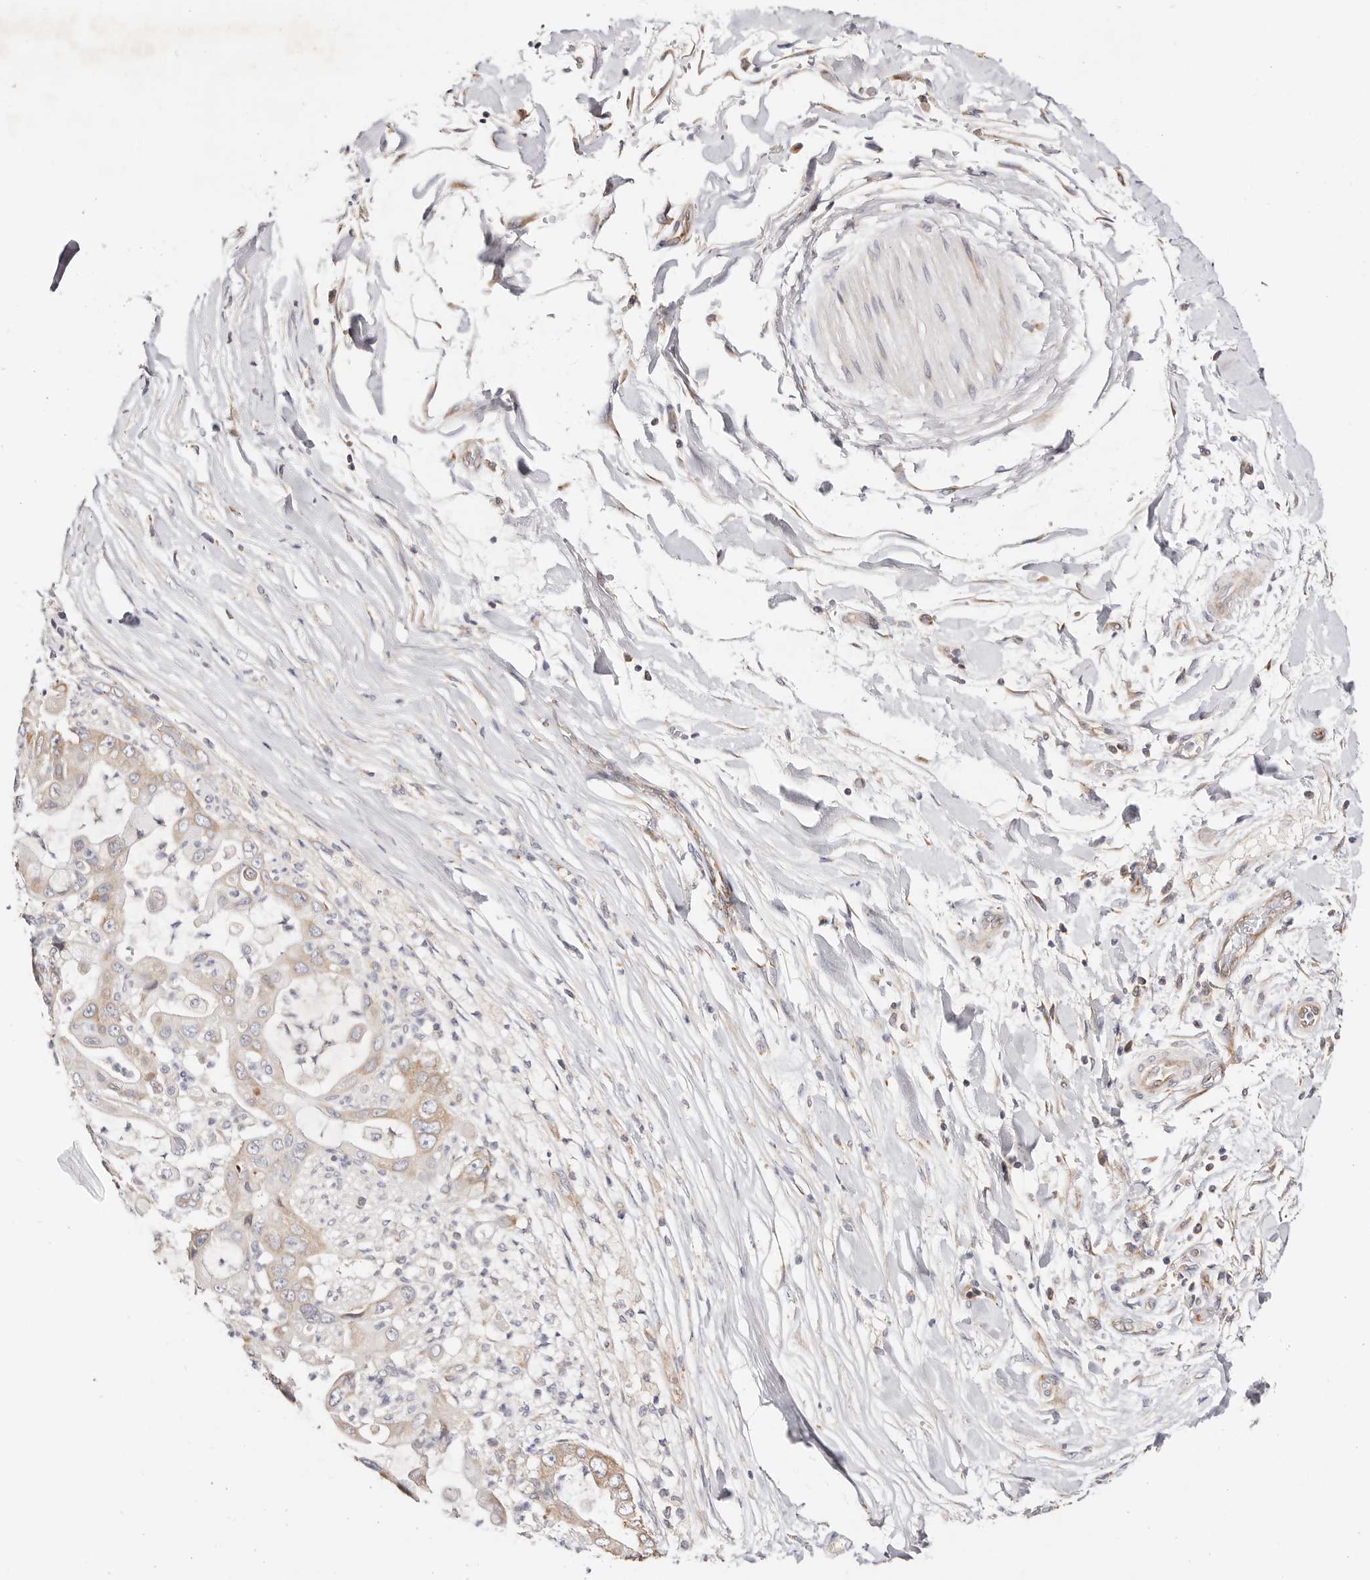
{"staining": {"intensity": "moderate", "quantity": "<25%", "location": "cytoplasmic/membranous"}, "tissue": "liver cancer", "cell_type": "Tumor cells", "image_type": "cancer", "snomed": [{"axis": "morphology", "description": "Cholangiocarcinoma"}, {"axis": "topography", "description": "Liver"}], "caption": "IHC (DAB (3,3'-diaminobenzidine)) staining of cholangiocarcinoma (liver) reveals moderate cytoplasmic/membranous protein positivity in approximately <25% of tumor cells.", "gene": "GNA13", "patient": {"sex": "female", "age": 54}}